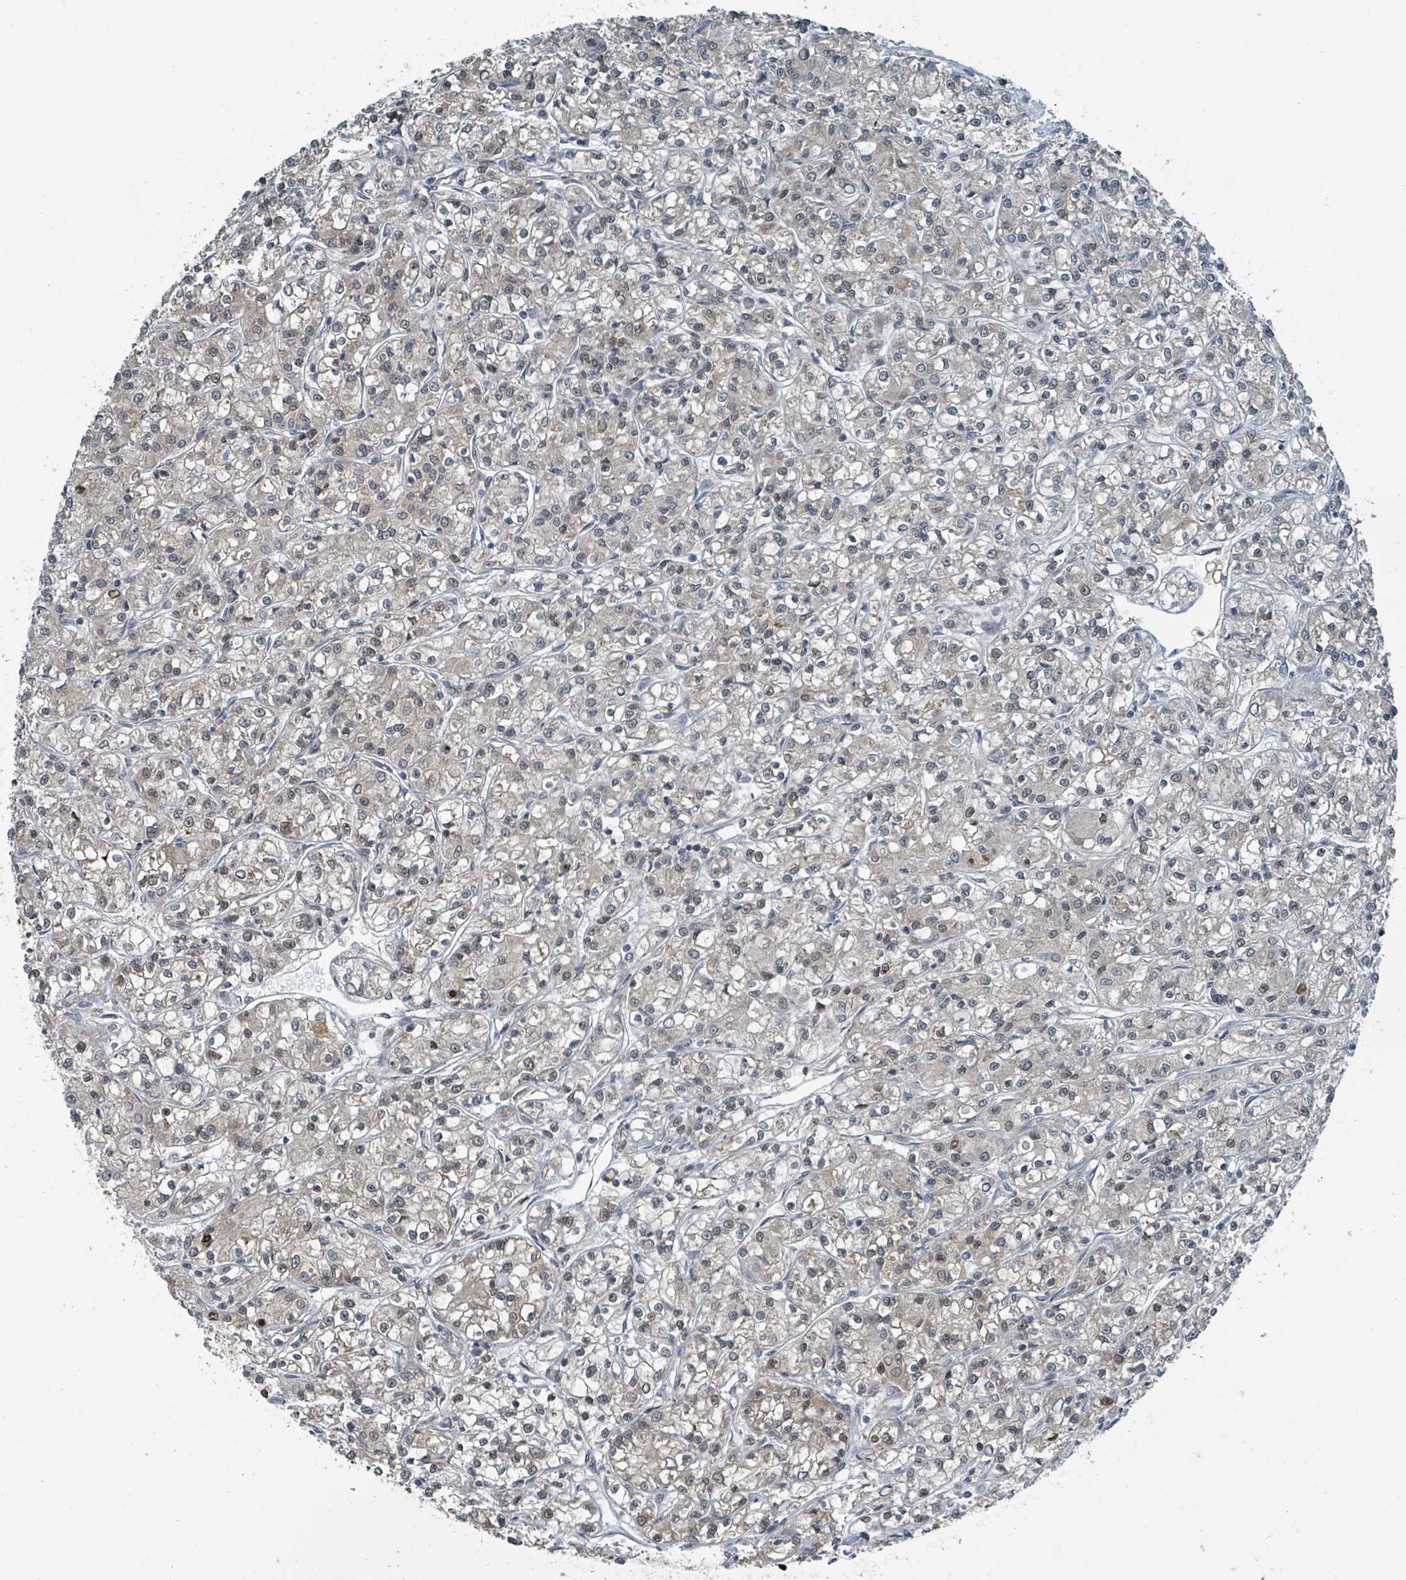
{"staining": {"intensity": "weak", "quantity": "<25%", "location": "nuclear"}, "tissue": "renal cancer", "cell_type": "Tumor cells", "image_type": "cancer", "snomed": [{"axis": "morphology", "description": "Adenocarcinoma, NOS"}, {"axis": "topography", "description": "Kidney"}], "caption": "Immunohistochemical staining of renal cancer (adenocarcinoma) shows no significant staining in tumor cells.", "gene": "PHIP", "patient": {"sex": "female", "age": 59}}